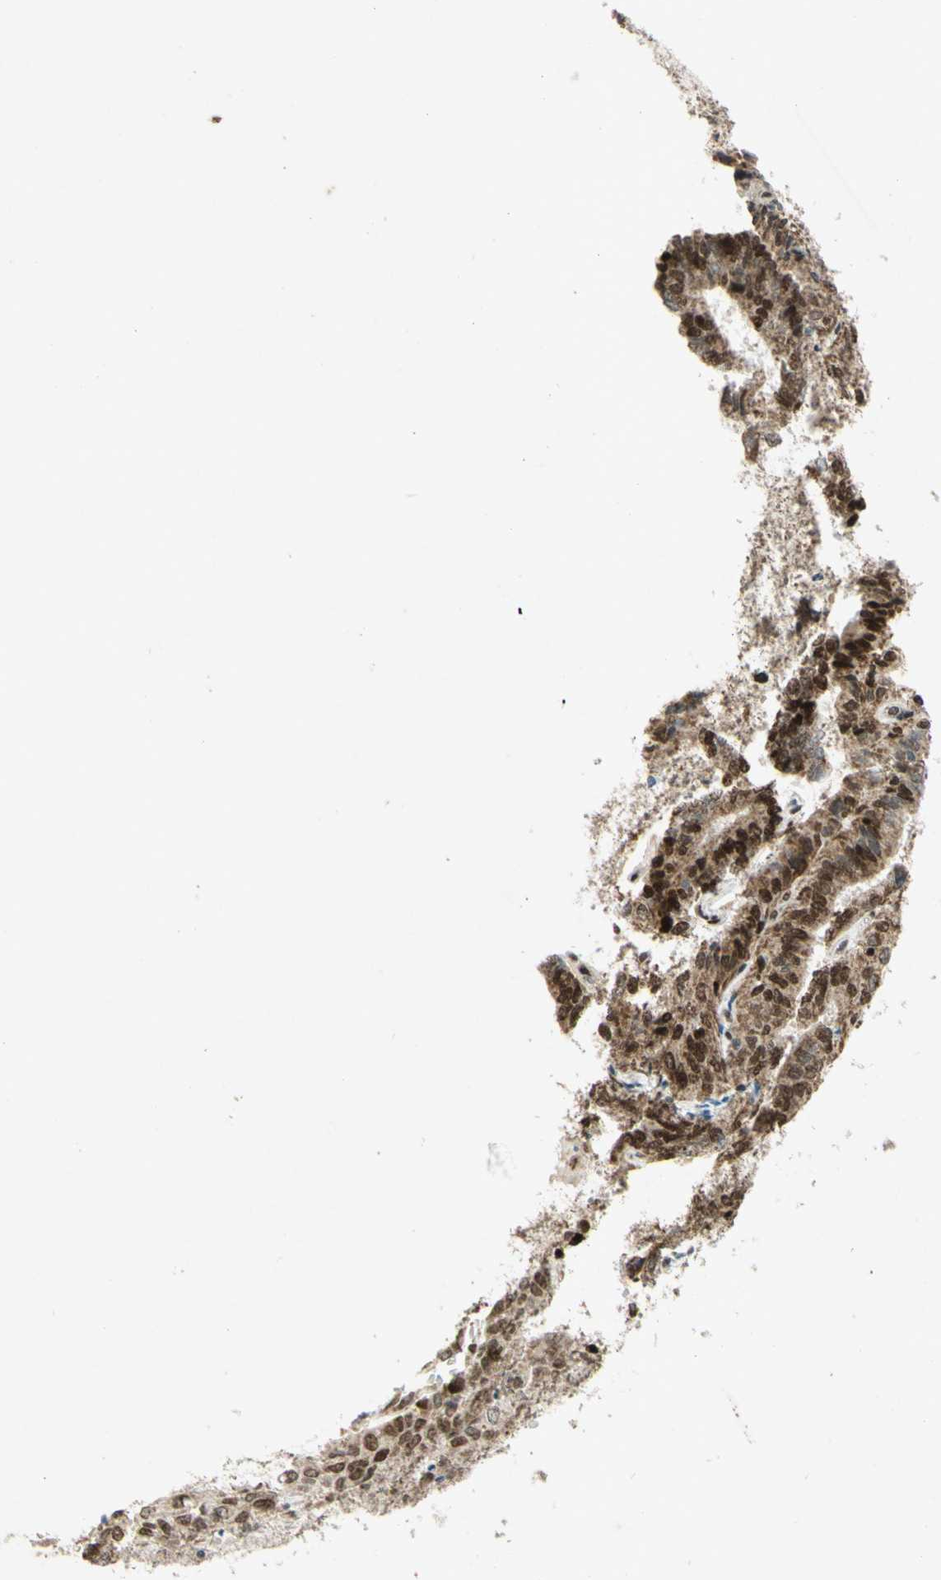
{"staining": {"intensity": "strong", "quantity": ">75%", "location": "nuclear"}, "tissue": "endometrial cancer", "cell_type": "Tumor cells", "image_type": "cancer", "snomed": [{"axis": "morphology", "description": "Adenocarcinoma, NOS"}, {"axis": "topography", "description": "Endometrium"}], "caption": "A brown stain labels strong nuclear expression of a protein in endometrial cancer (adenocarcinoma) tumor cells.", "gene": "DNMT3A", "patient": {"sex": "female", "age": 70}}